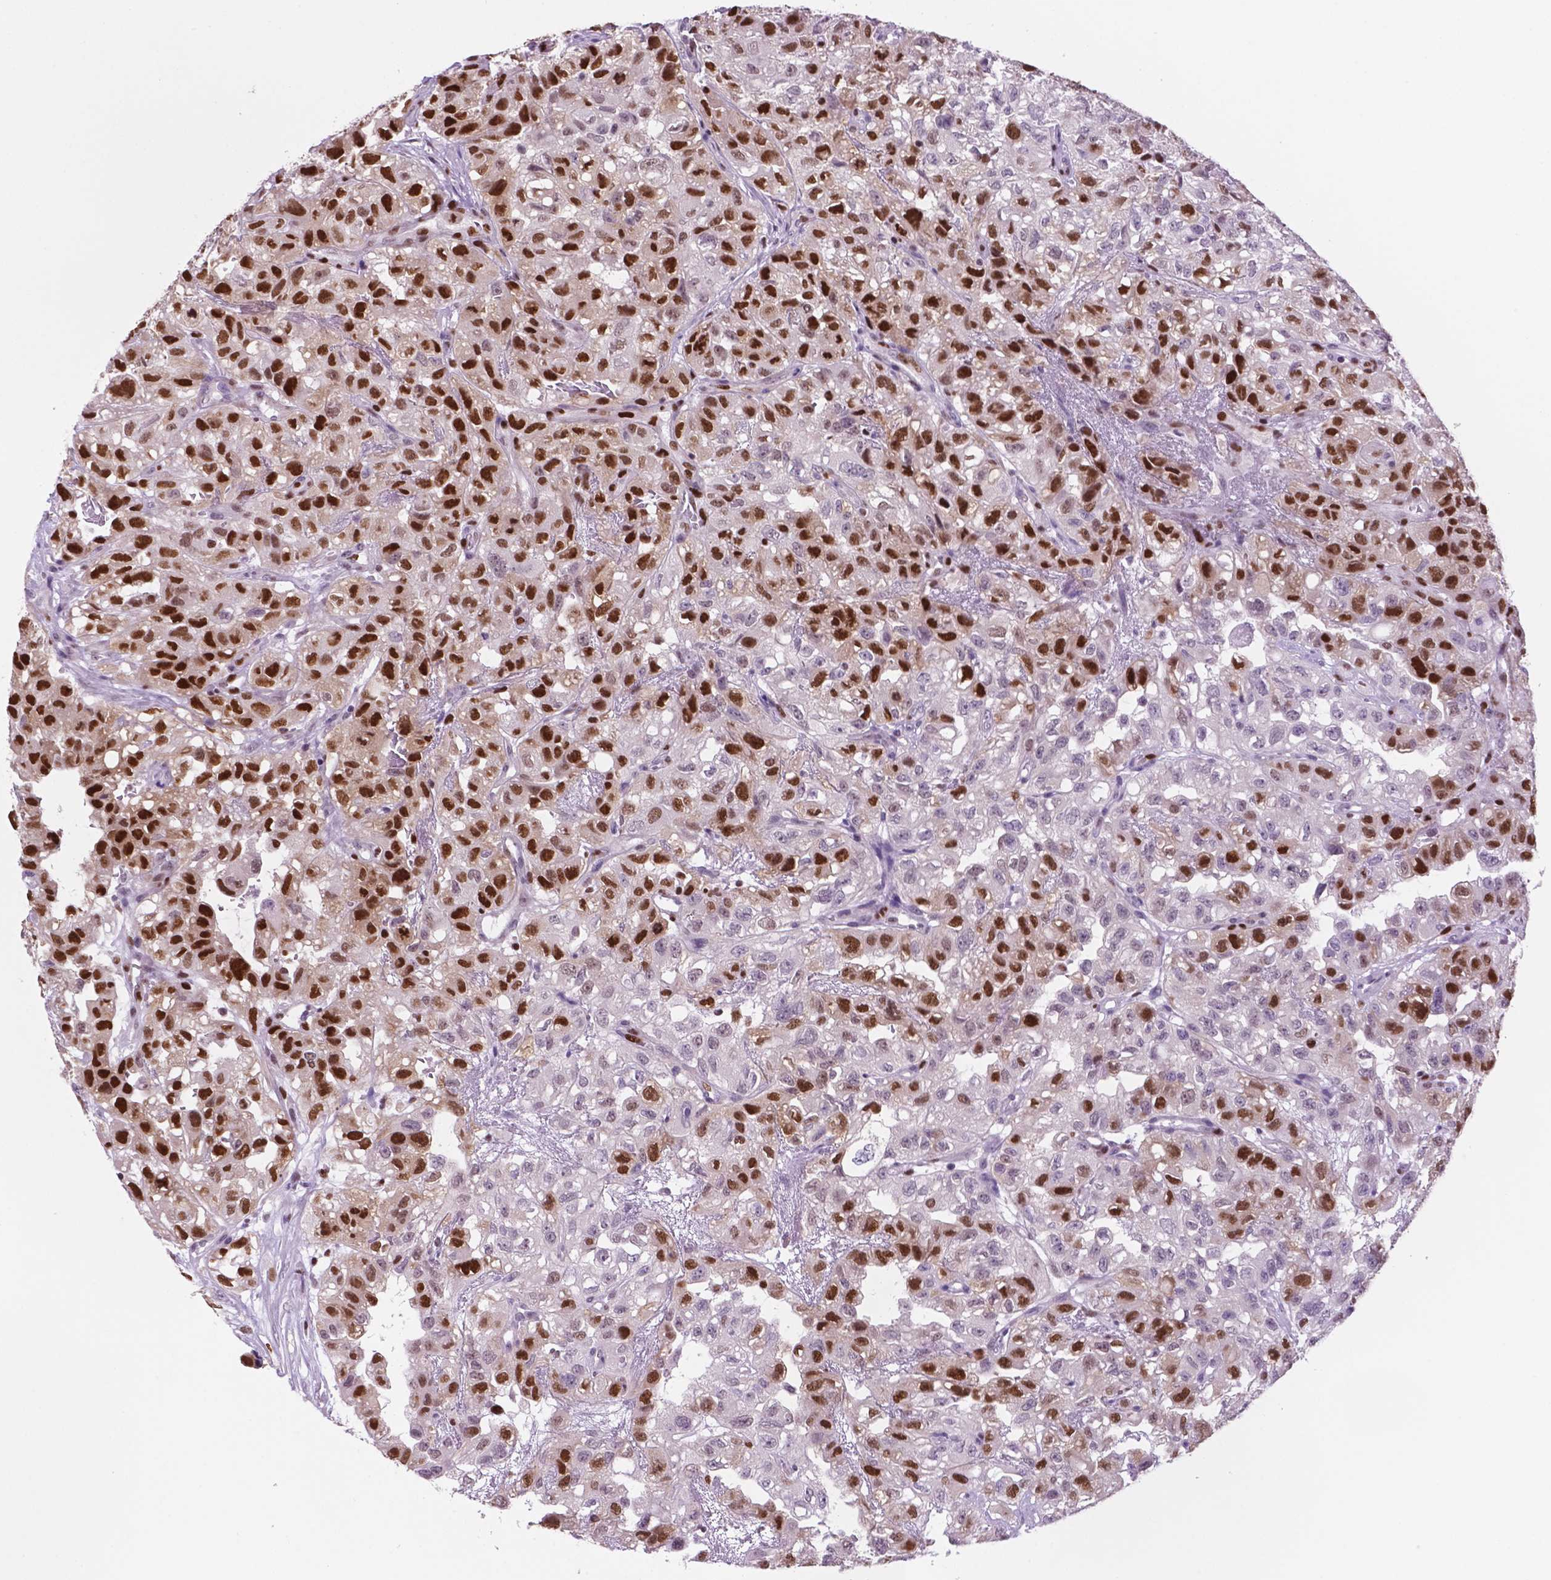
{"staining": {"intensity": "strong", "quantity": ">75%", "location": "nuclear"}, "tissue": "renal cancer", "cell_type": "Tumor cells", "image_type": "cancer", "snomed": [{"axis": "morphology", "description": "Adenocarcinoma, NOS"}, {"axis": "topography", "description": "Kidney"}], "caption": "Renal cancer (adenocarcinoma) stained with DAB (3,3'-diaminobenzidine) immunohistochemistry displays high levels of strong nuclear positivity in about >75% of tumor cells. The staining was performed using DAB (3,3'-diaminobenzidine) to visualize the protein expression in brown, while the nuclei were stained in blue with hematoxylin (Magnification: 20x).", "gene": "NCAPH2", "patient": {"sex": "male", "age": 64}}